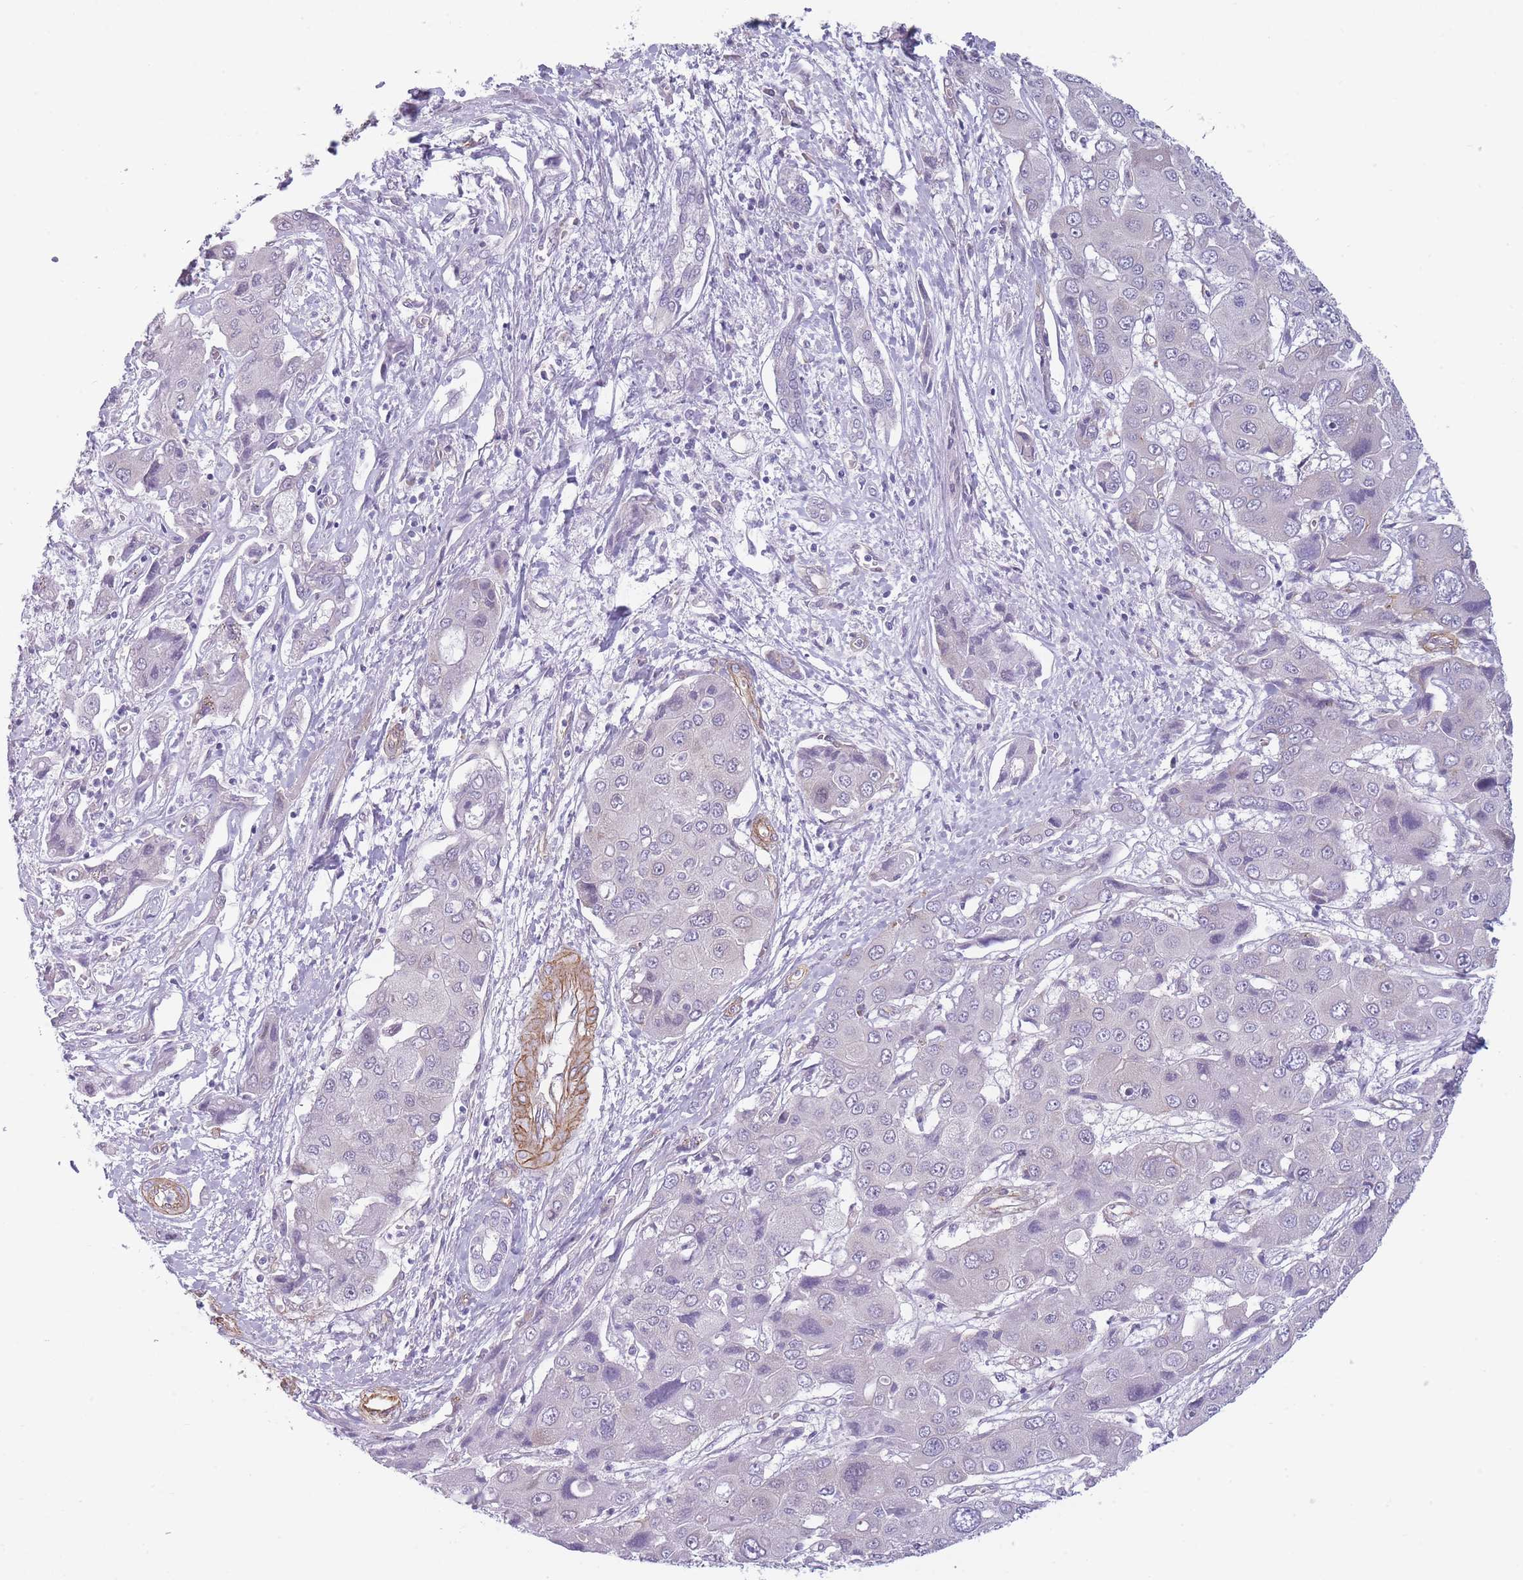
{"staining": {"intensity": "negative", "quantity": "none", "location": "none"}, "tissue": "liver cancer", "cell_type": "Tumor cells", "image_type": "cancer", "snomed": [{"axis": "morphology", "description": "Cholangiocarcinoma"}, {"axis": "topography", "description": "Liver"}], "caption": "The photomicrograph displays no significant staining in tumor cells of liver cancer (cholangiocarcinoma).", "gene": "OR6B3", "patient": {"sex": "male", "age": 67}}